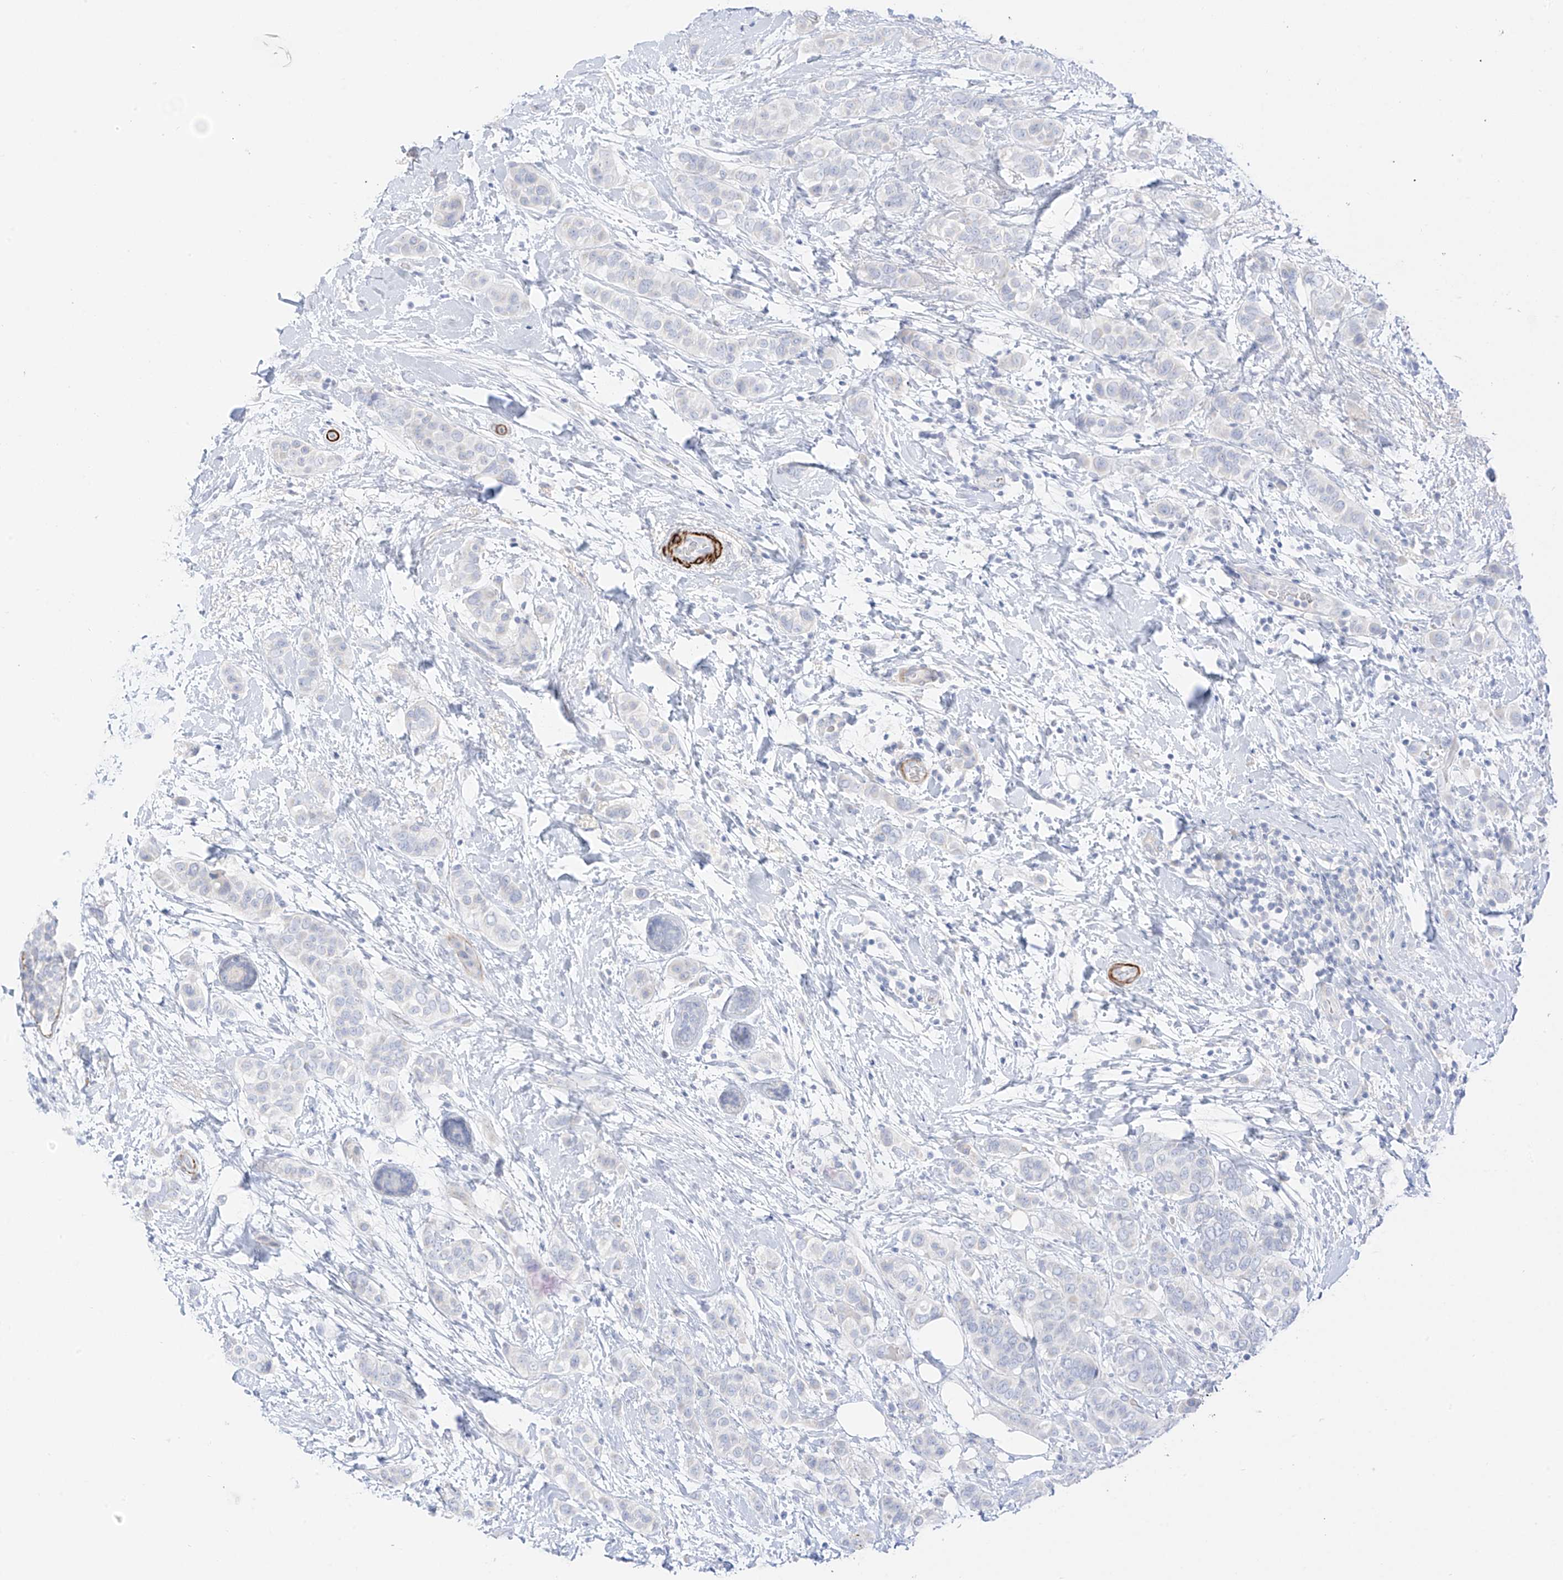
{"staining": {"intensity": "negative", "quantity": "none", "location": "none"}, "tissue": "breast cancer", "cell_type": "Tumor cells", "image_type": "cancer", "snomed": [{"axis": "morphology", "description": "Lobular carcinoma"}, {"axis": "topography", "description": "Breast"}], "caption": "This image is of breast cancer stained with immunohistochemistry to label a protein in brown with the nuclei are counter-stained blue. There is no positivity in tumor cells.", "gene": "ST3GAL5", "patient": {"sex": "female", "age": 51}}